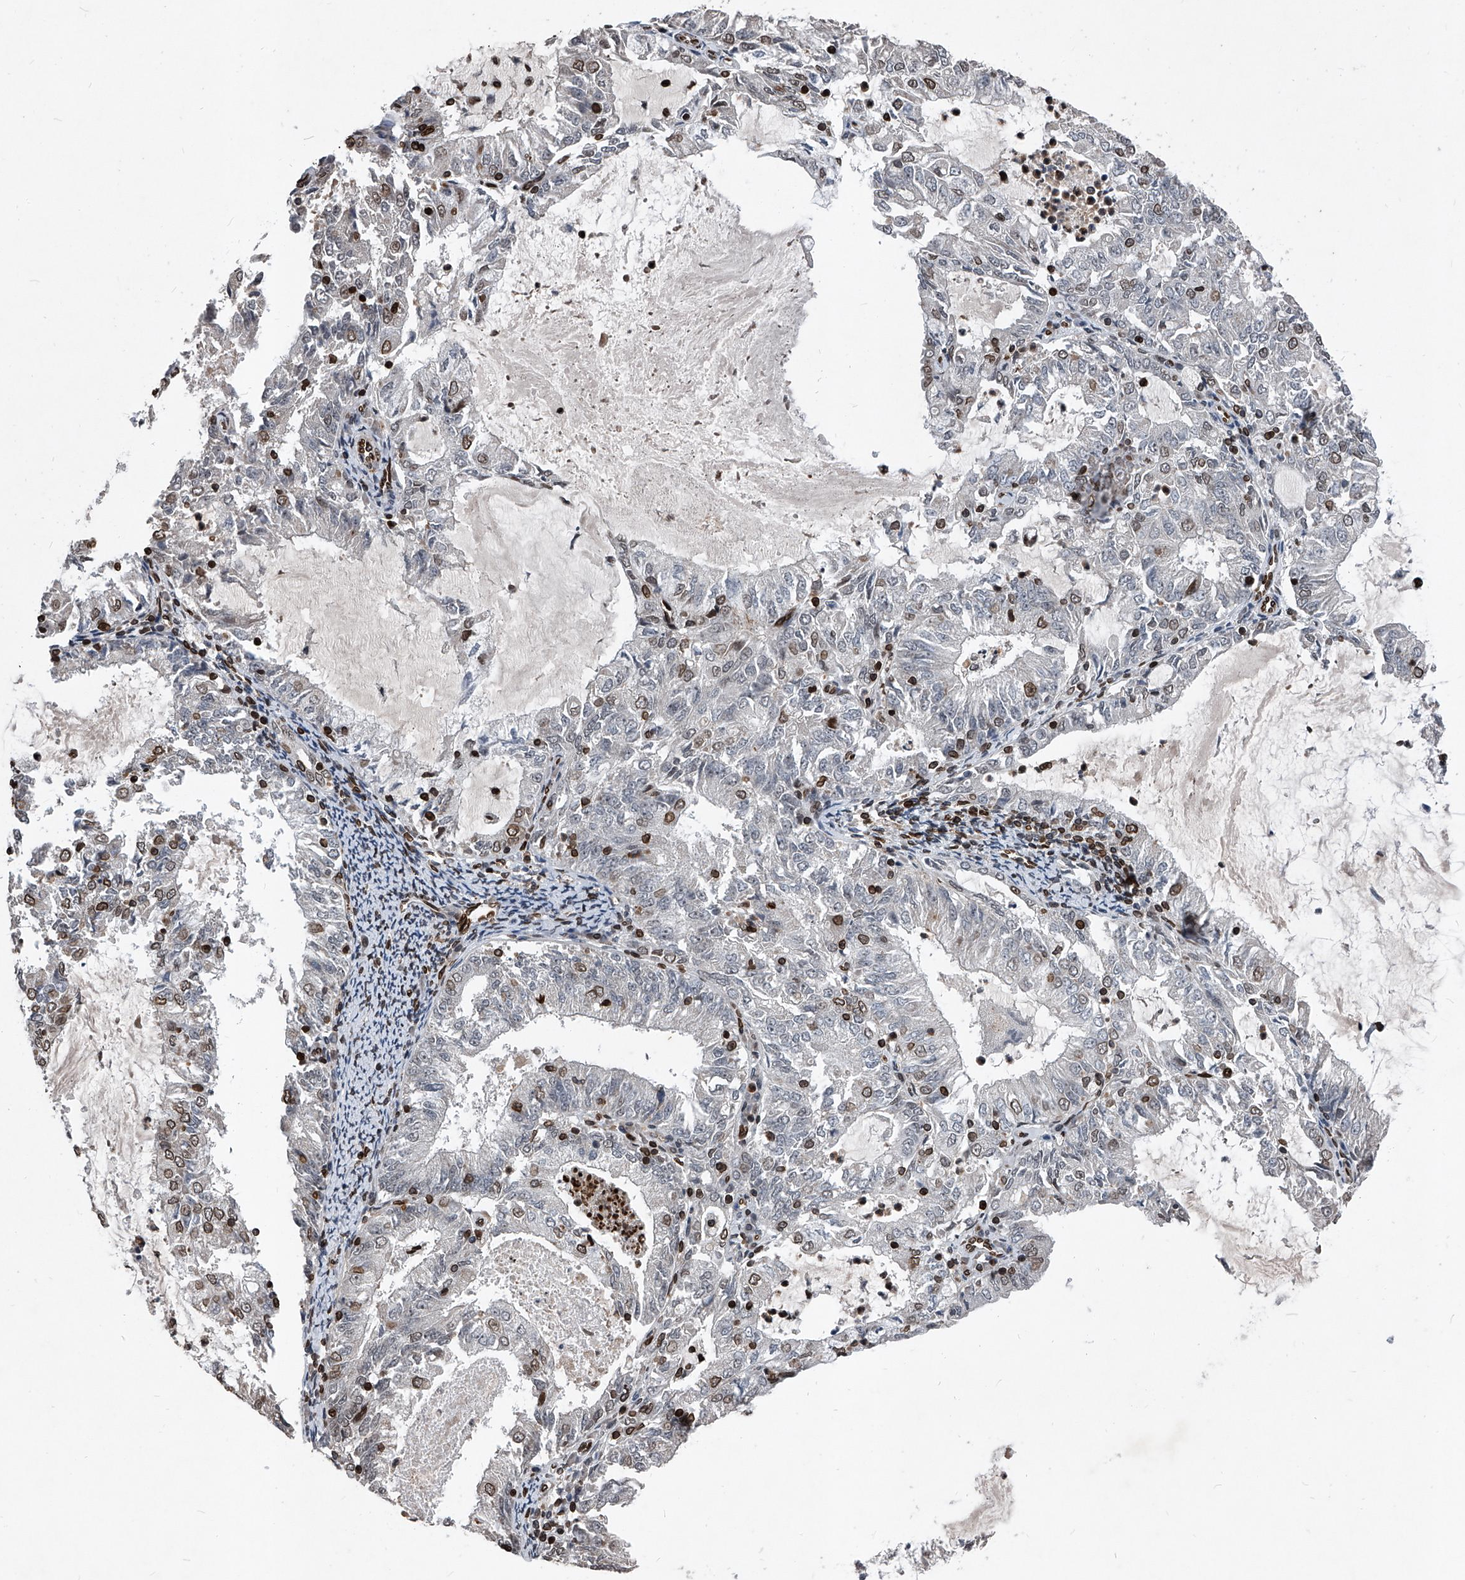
{"staining": {"intensity": "moderate", "quantity": "<25%", "location": "cytoplasmic/membranous,nuclear"}, "tissue": "endometrial cancer", "cell_type": "Tumor cells", "image_type": "cancer", "snomed": [{"axis": "morphology", "description": "Adenocarcinoma, NOS"}, {"axis": "topography", "description": "Endometrium"}], "caption": "Immunohistochemistry (IHC) photomicrograph of endometrial adenocarcinoma stained for a protein (brown), which displays low levels of moderate cytoplasmic/membranous and nuclear staining in about <25% of tumor cells.", "gene": "PHF20", "patient": {"sex": "female", "age": 57}}